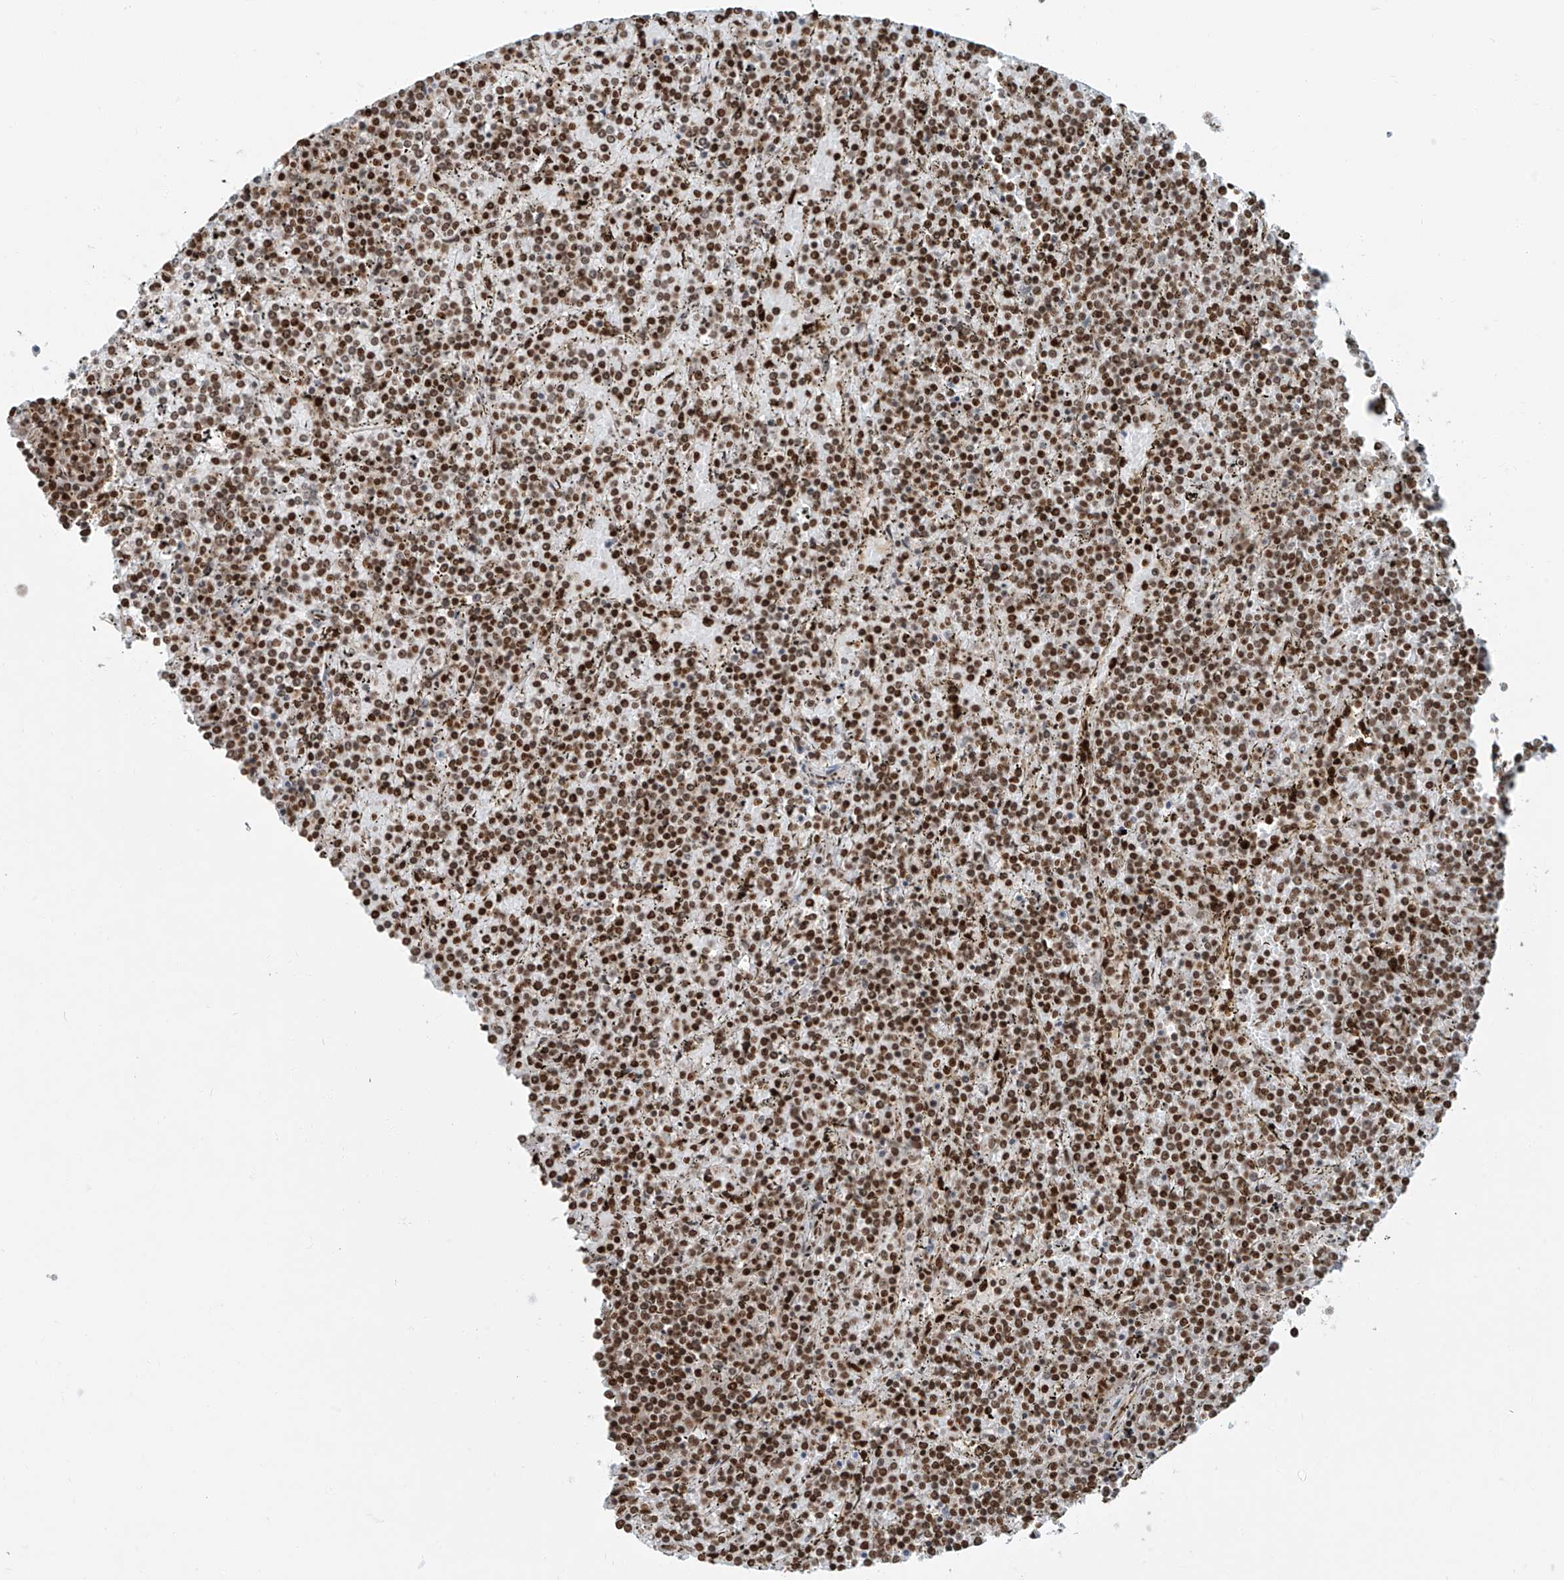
{"staining": {"intensity": "moderate", "quantity": ">75%", "location": "nuclear"}, "tissue": "lymphoma", "cell_type": "Tumor cells", "image_type": "cancer", "snomed": [{"axis": "morphology", "description": "Malignant lymphoma, non-Hodgkin's type, Low grade"}, {"axis": "topography", "description": "Spleen"}], "caption": "Tumor cells demonstrate medium levels of moderate nuclear expression in about >75% of cells in human lymphoma.", "gene": "FAM193B", "patient": {"sex": "female", "age": 19}}